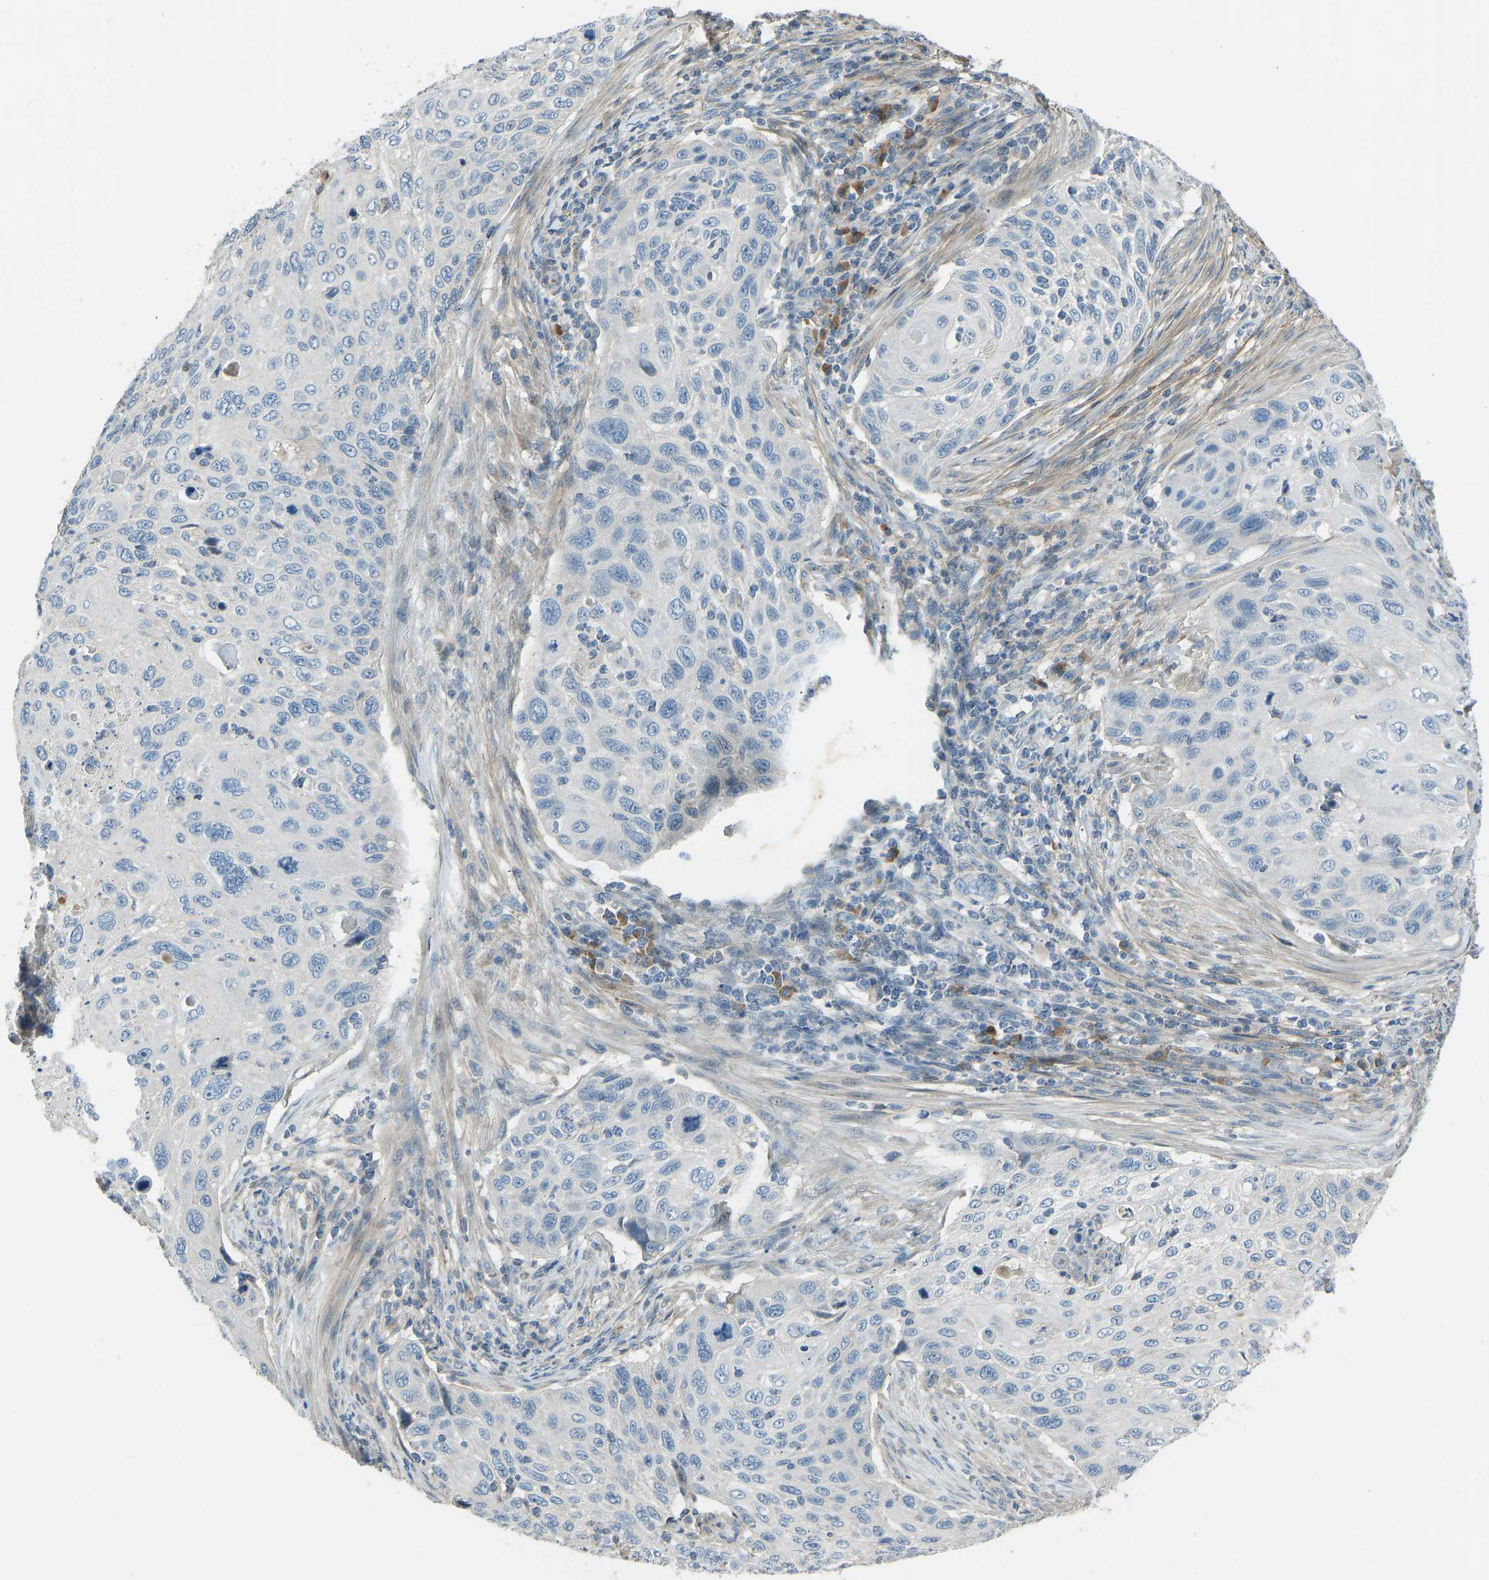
{"staining": {"intensity": "negative", "quantity": "none", "location": "none"}, "tissue": "cervical cancer", "cell_type": "Tumor cells", "image_type": "cancer", "snomed": [{"axis": "morphology", "description": "Squamous cell carcinoma, NOS"}, {"axis": "topography", "description": "Cervix"}], "caption": "There is no significant expression in tumor cells of cervical cancer (squamous cell carcinoma).", "gene": "FBLN2", "patient": {"sex": "female", "age": 70}}